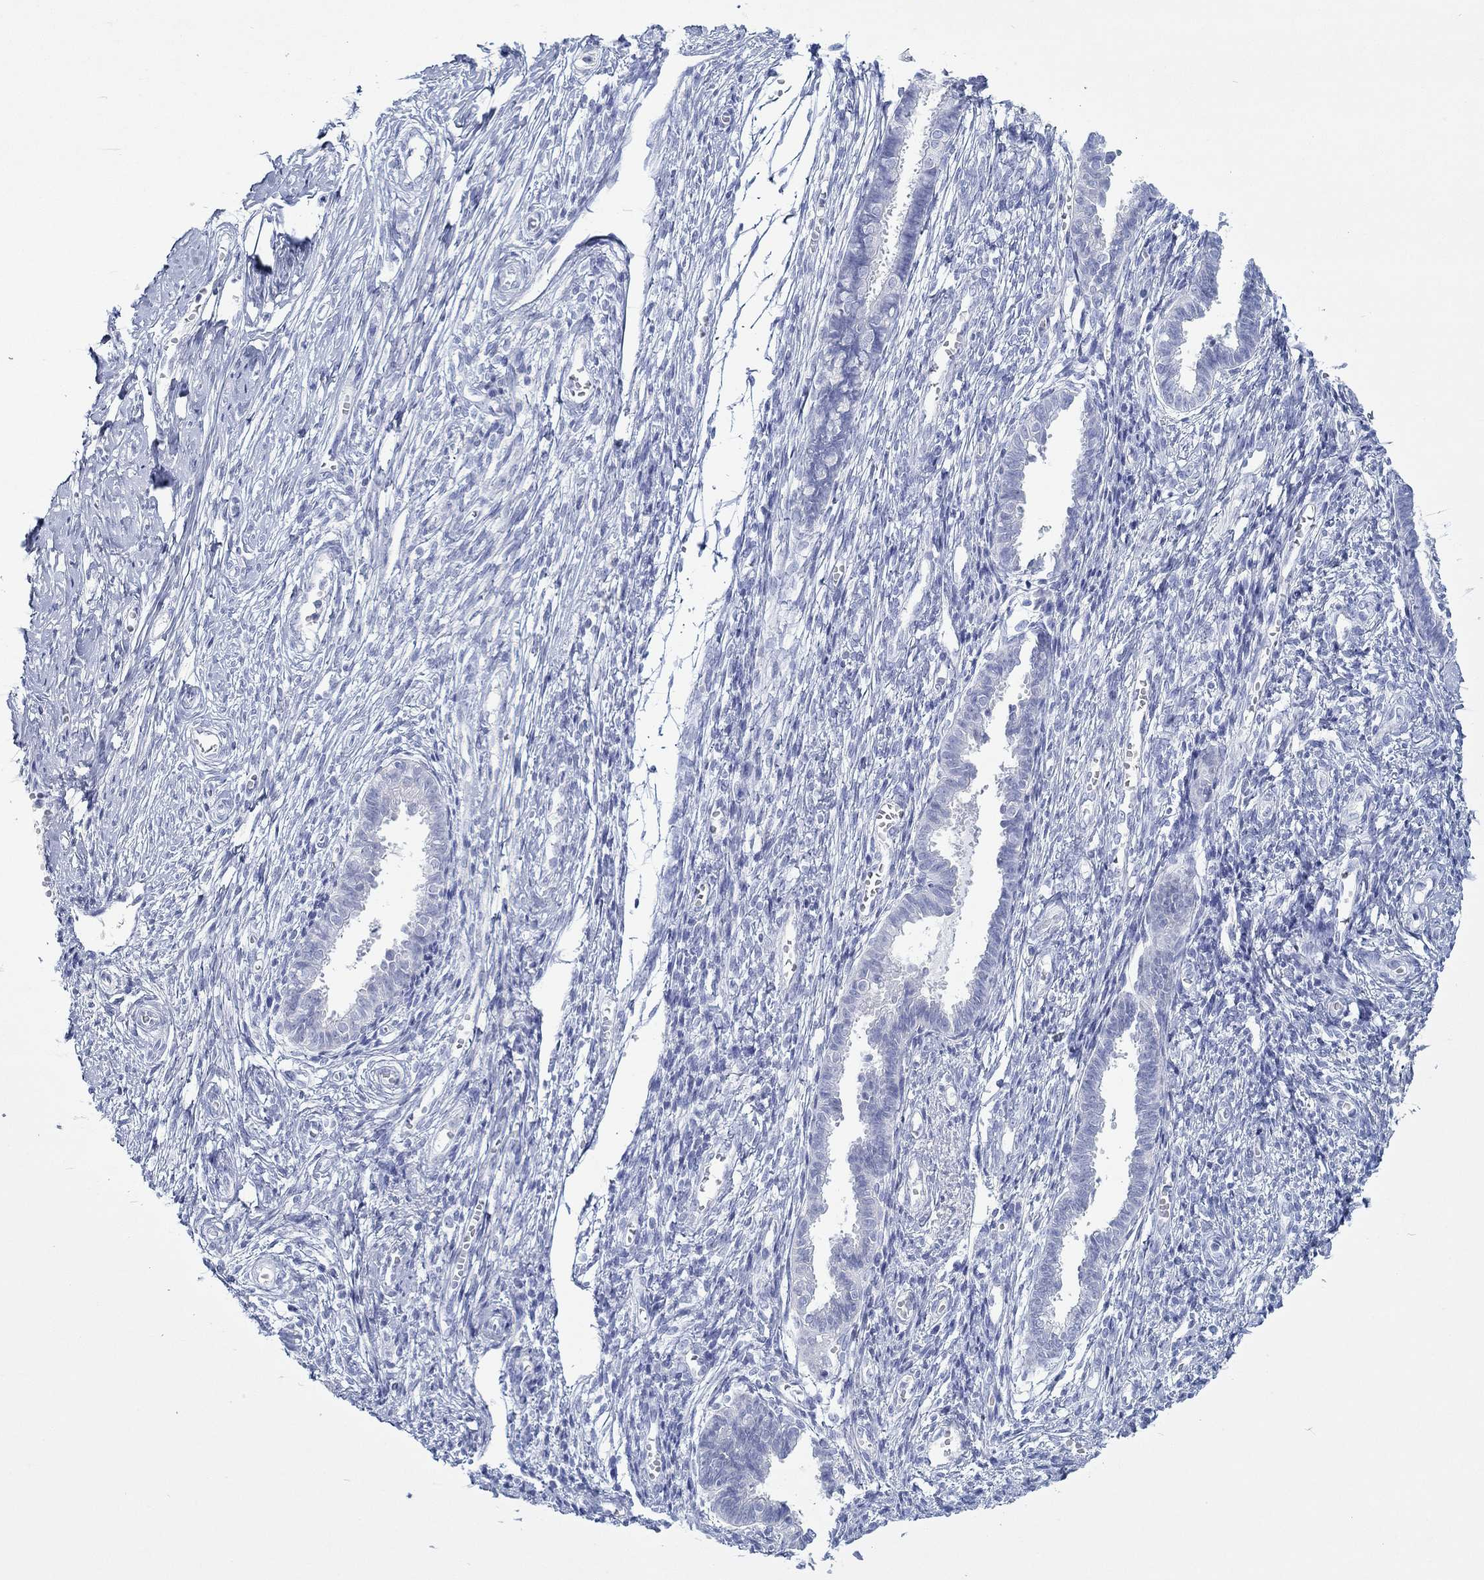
{"staining": {"intensity": "negative", "quantity": "none", "location": "none"}, "tissue": "endometrium", "cell_type": "Cells in endometrial stroma", "image_type": "normal", "snomed": [{"axis": "morphology", "description": "Normal tissue, NOS"}, {"axis": "topography", "description": "Cervix"}, {"axis": "topography", "description": "Endometrium"}], "caption": "Endometrium was stained to show a protein in brown. There is no significant positivity in cells in endometrial stroma. Brightfield microscopy of immunohistochemistry stained with DAB (3,3'-diaminobenzidine) (brown) and hematoxylin (blue), captured at high magnification.", "gene": "PAX9", "patient": {"sex": "female", "age": 37}}